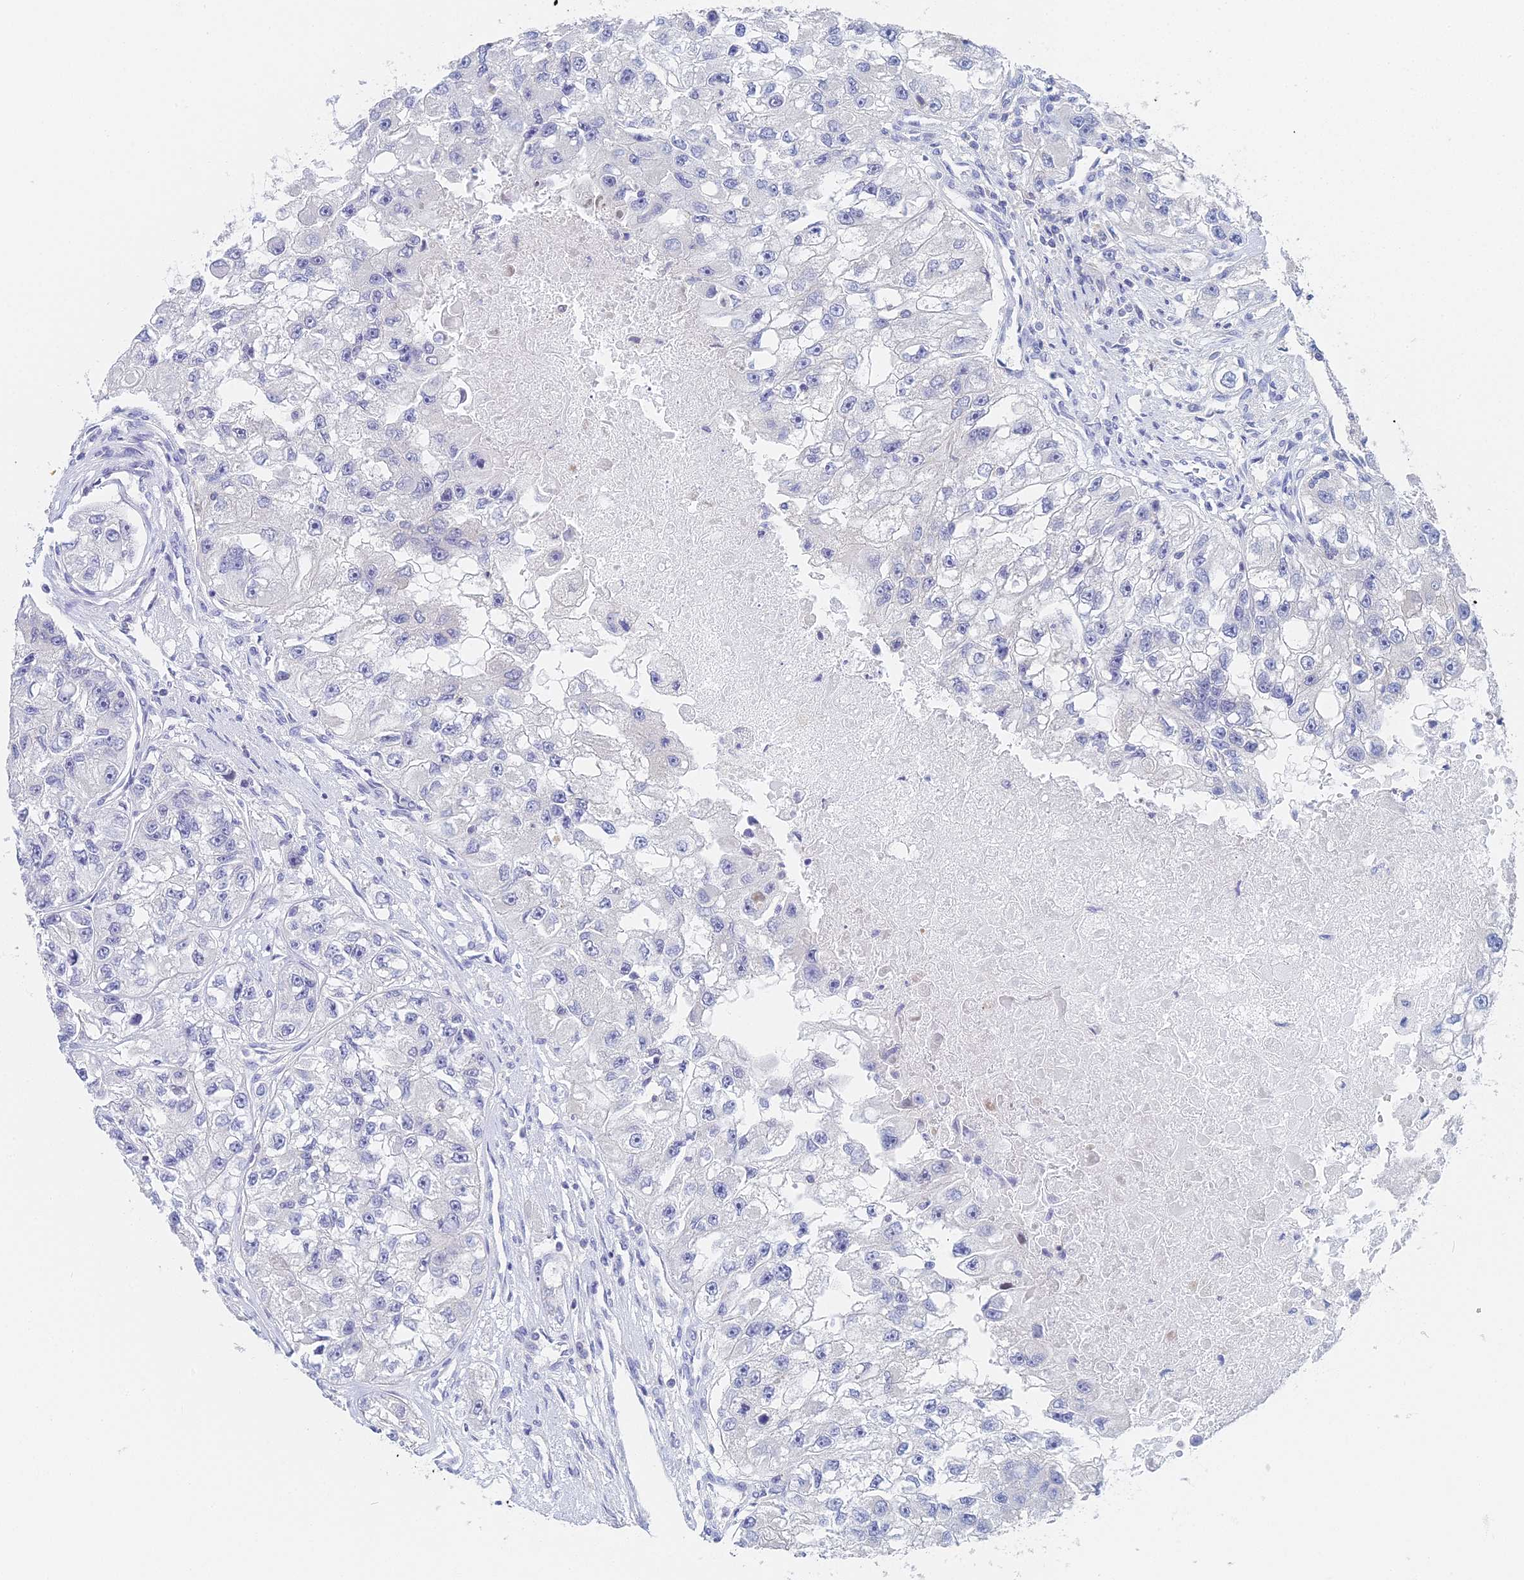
{"staining": {"intensity": "negative", "quantity": "none", "location": "none"}, "tissue": "renal cancer", "cell_type": "Tumor cells", "image_type": "cancer", "snomed": [{"axis": "morphology", "description": "Adenocarcinoma, NOS"}, {"axis": "topography", "description": "Kidney"}], "caption": "This is a photomicrograph of IHC staining of renal cancer (adenocarcinoma), which shows no positivity in tumor cells.", "gene": "MCM2", "patient": {"sex": "male", "age": 63}}